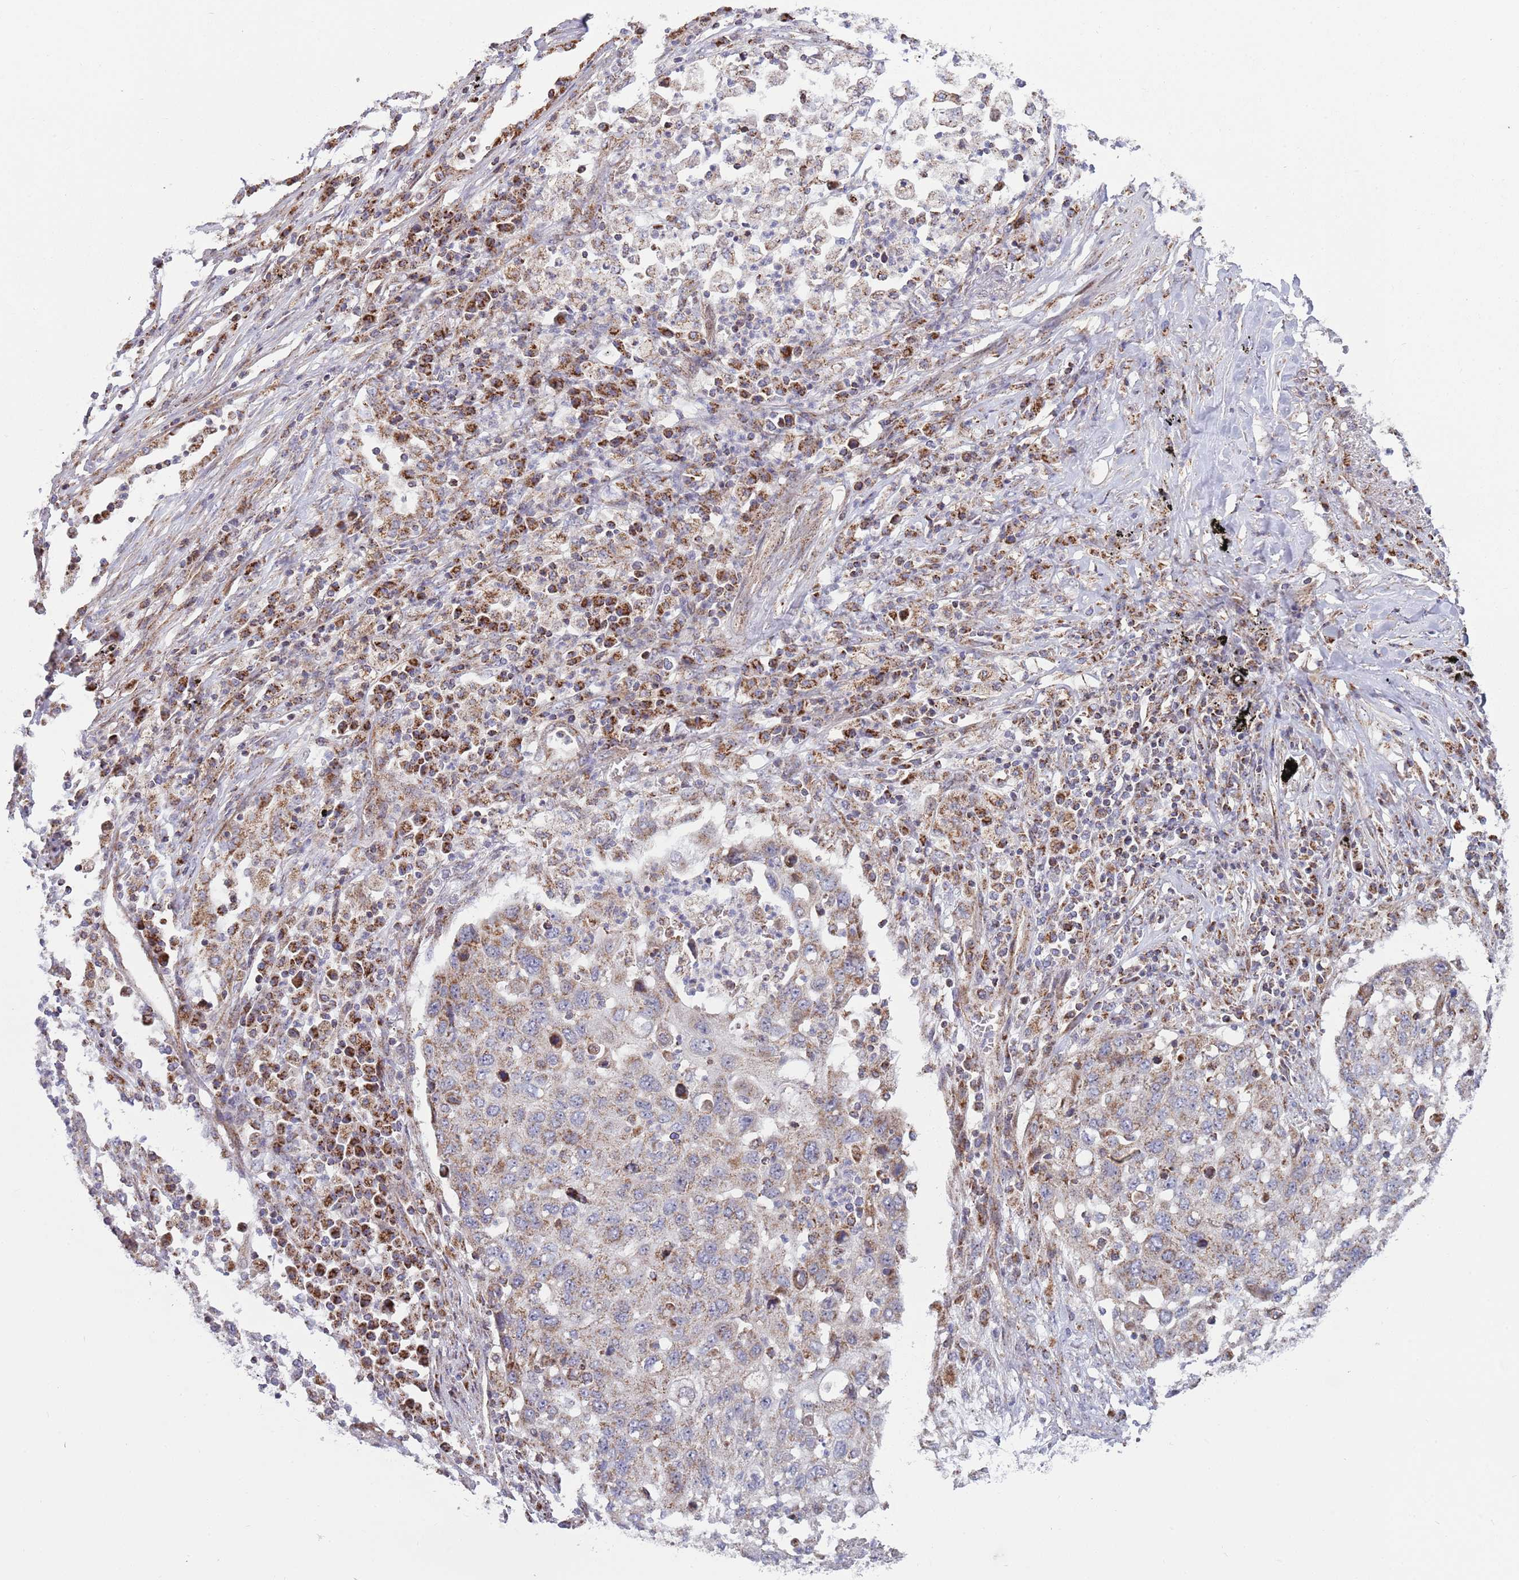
{"staining": {"intensity": "moderate", "quantity": "25%-75%", "location": "cytoplasmic/membranous"}, "tissue": "lung cancer", "cell_type": "Tumor cells", "image_type": "cancer", "snomed": [{"axis": "morphology", "description": "Squamous cell carcinoma, NOS"}, {"axis": "topography", "description": "Lung"}], "caption": "This image demonstrates IHC staining of lung cancer, with medium moderate cytoplasmic/membranous expression in approximately 25%-75% of tumor cells.", "gene": "ATP5PD", "patient": {"sex": "female", "age": 63}}